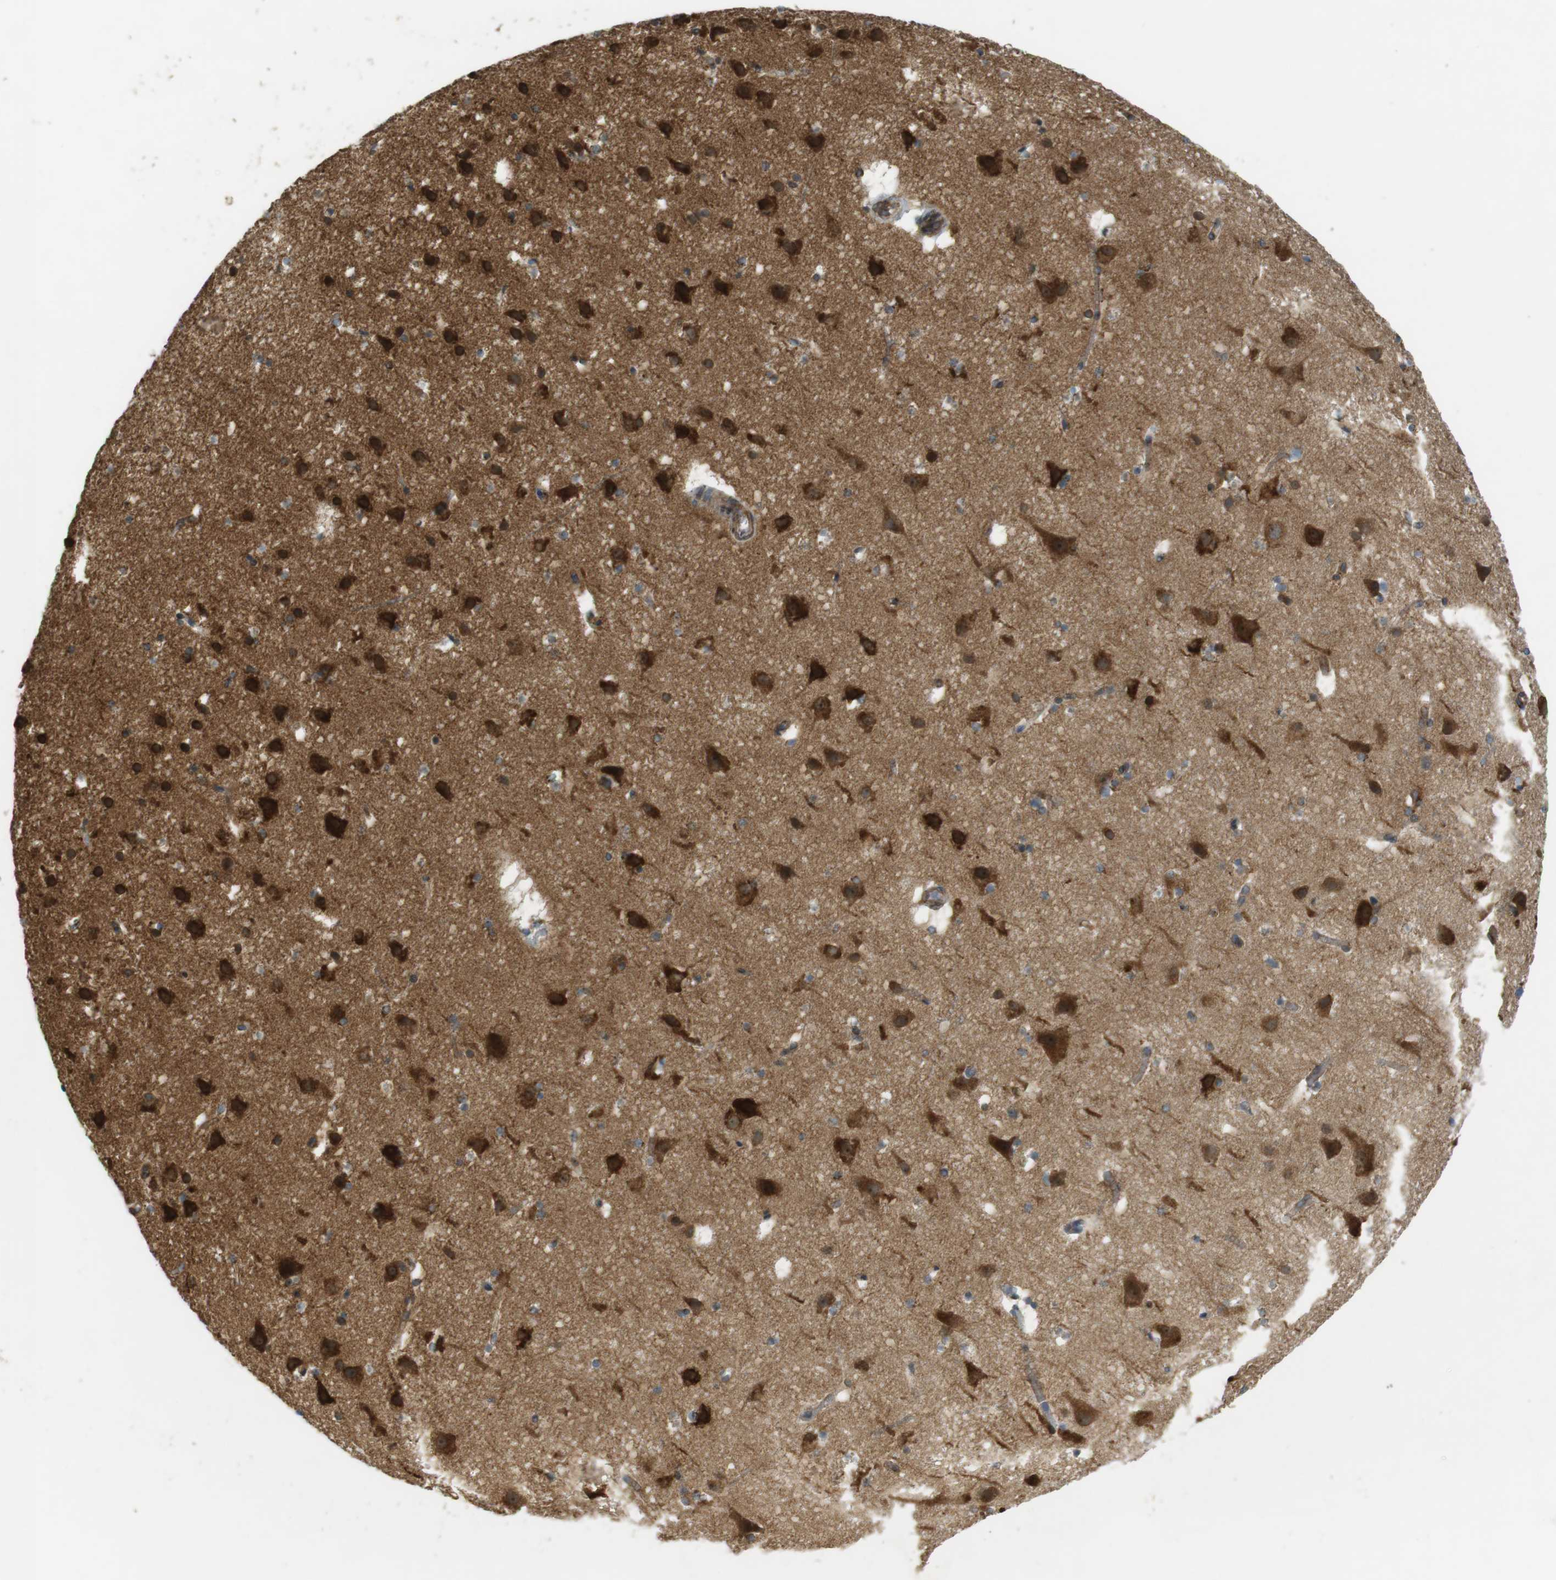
{"staining": {"intensity": "weak", "quantity": "25%-75%", "location": "cytoplasmic/membranous"}, "tissue": "cerebral cortex", "cell_type": "Endothelial cells", "image_type": "normal", "snomed": [{"axis": "morphology", "description": "Normal tissue, NOS"}, {"axis": "topography", "description": "Cerebral cortex"}], "caption": "Endothelial cells reveal low levels of weak cytoplasmic/membranous positivity in about 25%-75% of cells in benign human cerebral cortex.", "gene": "SLC41A1", "patient": {"sex": "male", "age": 45}}